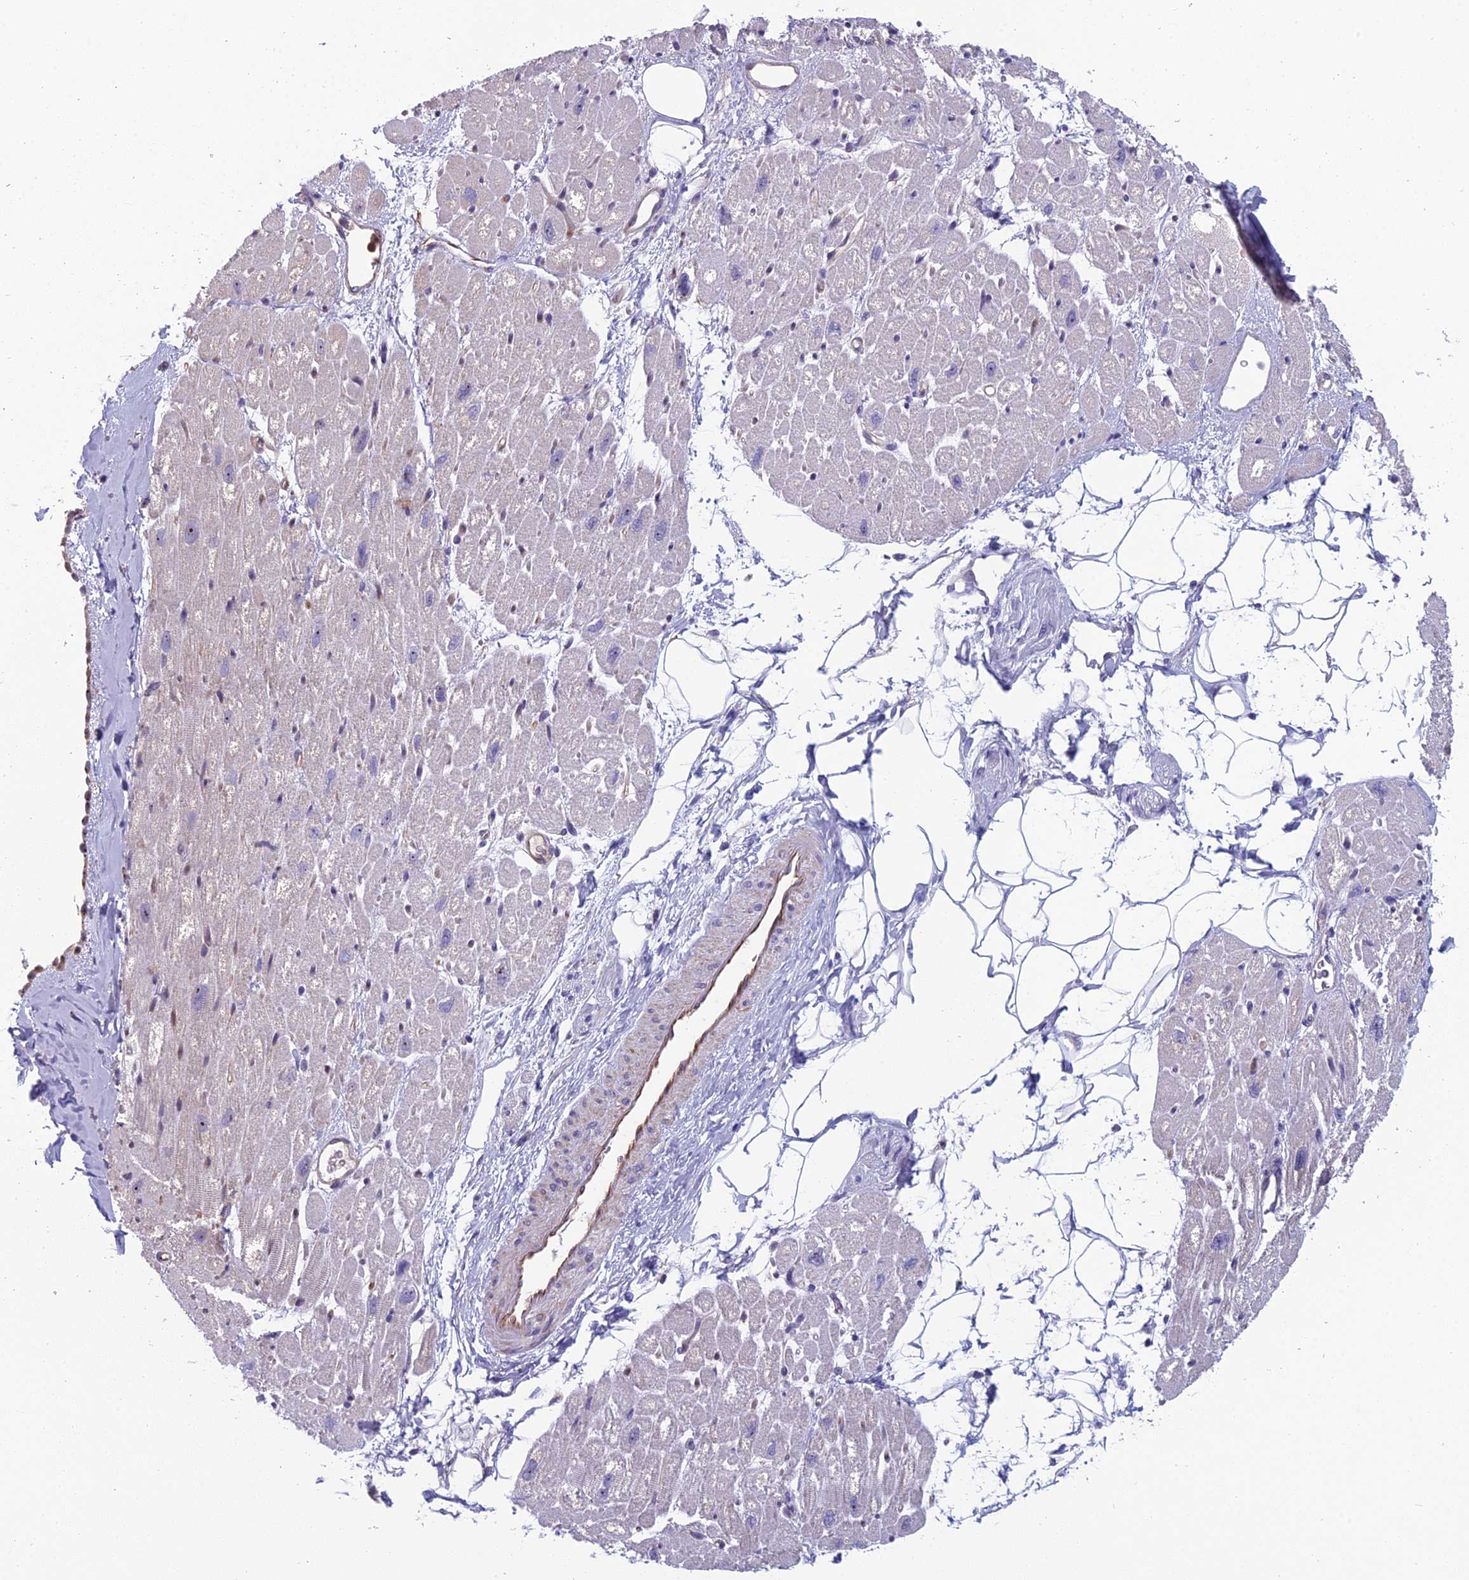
{"staining": {"intensity": "weak", "quantity": "<25%", "location": "cytoplasmic/membranous"}, "tissue": "heart muscle", "cell_type": "Cardiomyocytes", "image_type": "normal", "snomed": [{"axis": "morphology", "description": "Normal tissue, NOS"}, {"axis": "topography", "description": "Heart"}], "caption": "Heart muscle was stained to show a protein in brown. There is no significant expression in cardiomyocytes. (Stains: DAB (3,3'-diaminobenzidine) immunohistochemistry (IHC) with hematoxylin counter stain, Microscopy: brightfield microscopy at high magnification).", "gene": "NOC2L", "patient": {"sex": "male", "age": 50}}